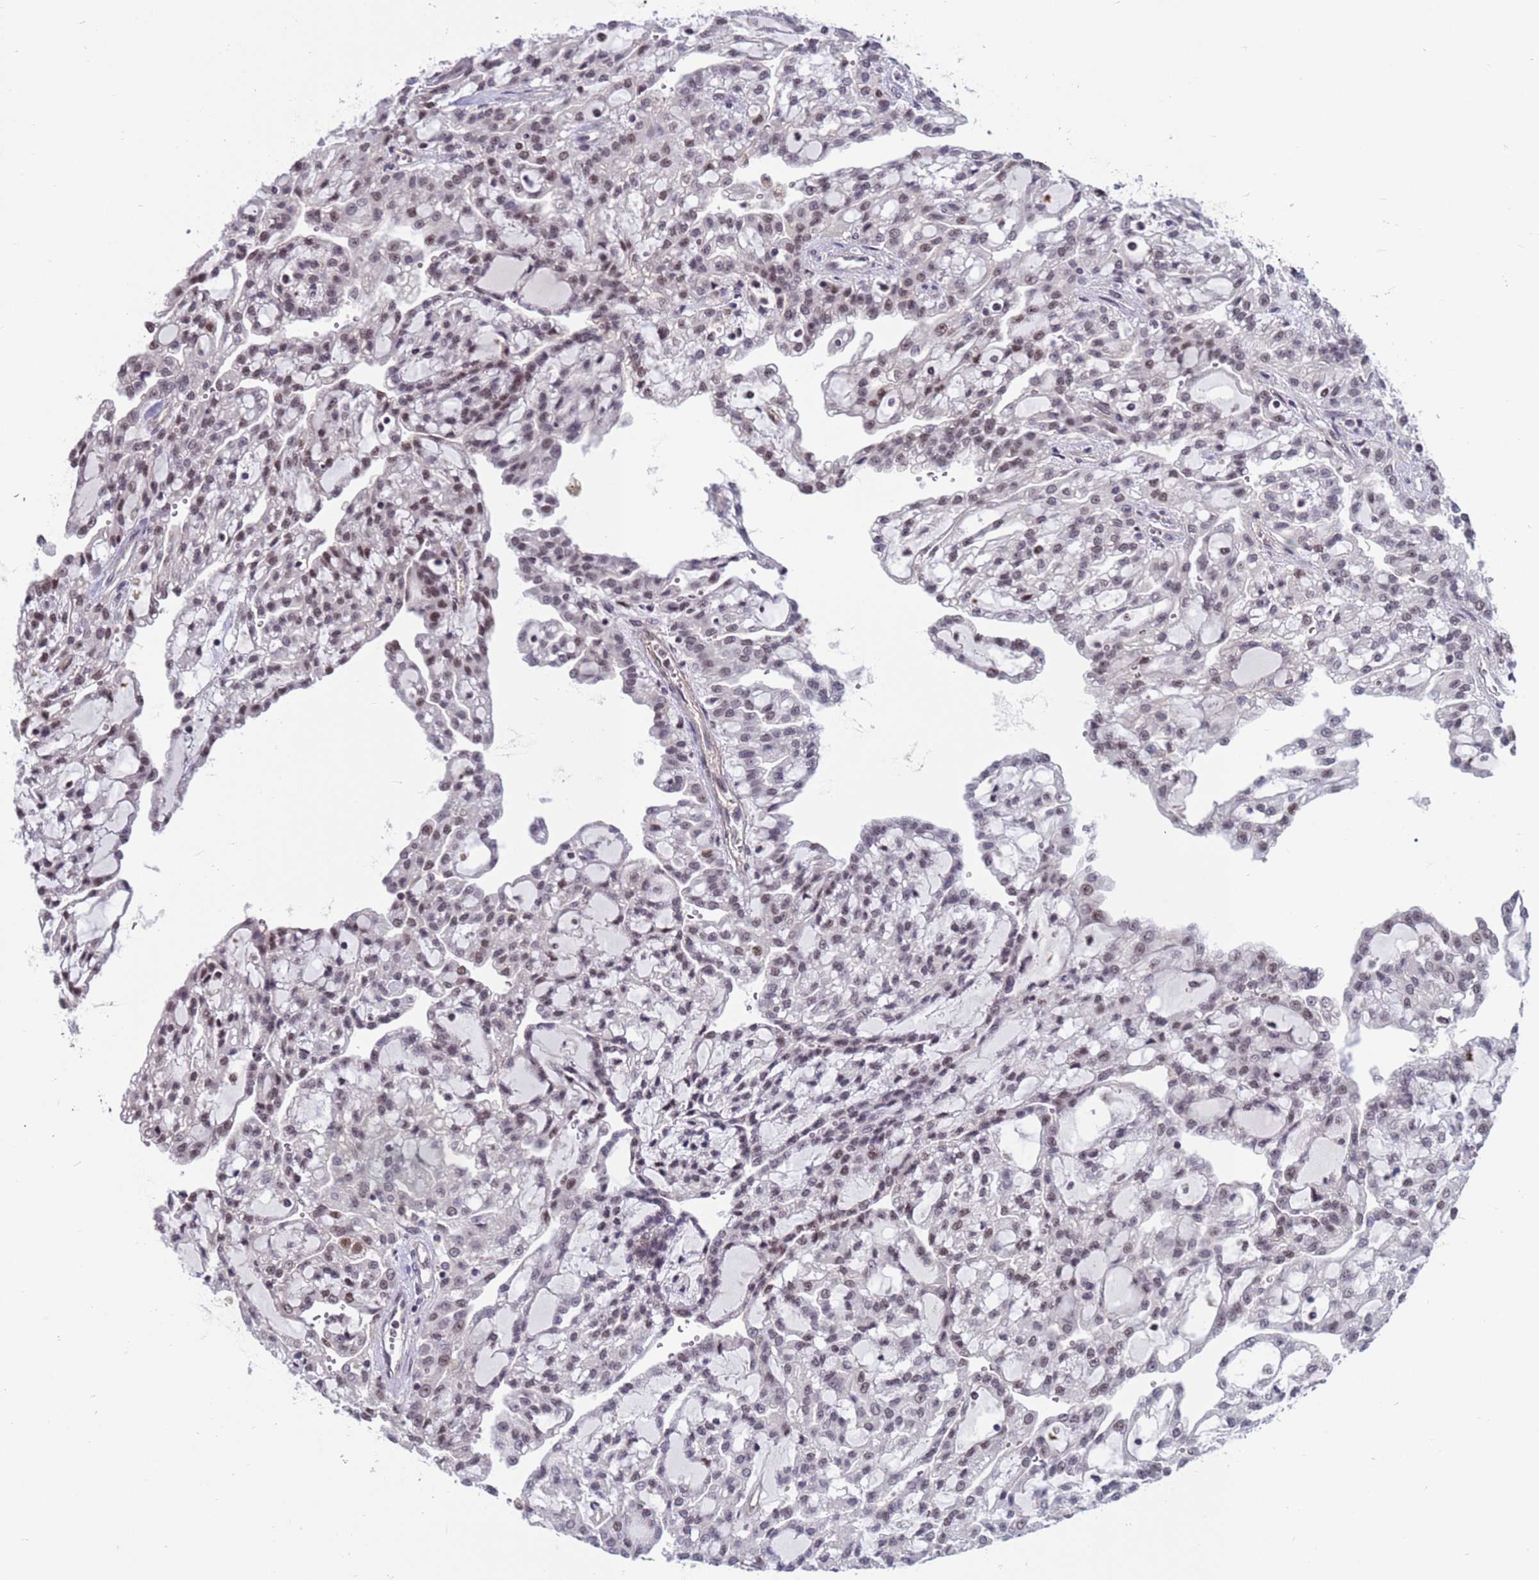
{"staining": {"intensity": "moderate", "quantity": "<25%", "location": "nuclear"}, "tissue": "renal cancer", "cell_type": "Tumor cells", "image_type": "cancer", "snomed": [{"axis": "morphology", "description": "Adenocarcinoma, NOS"}, {"axis": "topography", "description": "Kidney"}], "caption": "Renal cancer stained with a brown dye exhibits moderate nuclear positive expression in about <25% of tumor cells.", "gene": "NSL1", "patient": {"sex": "male", "age": 63}}